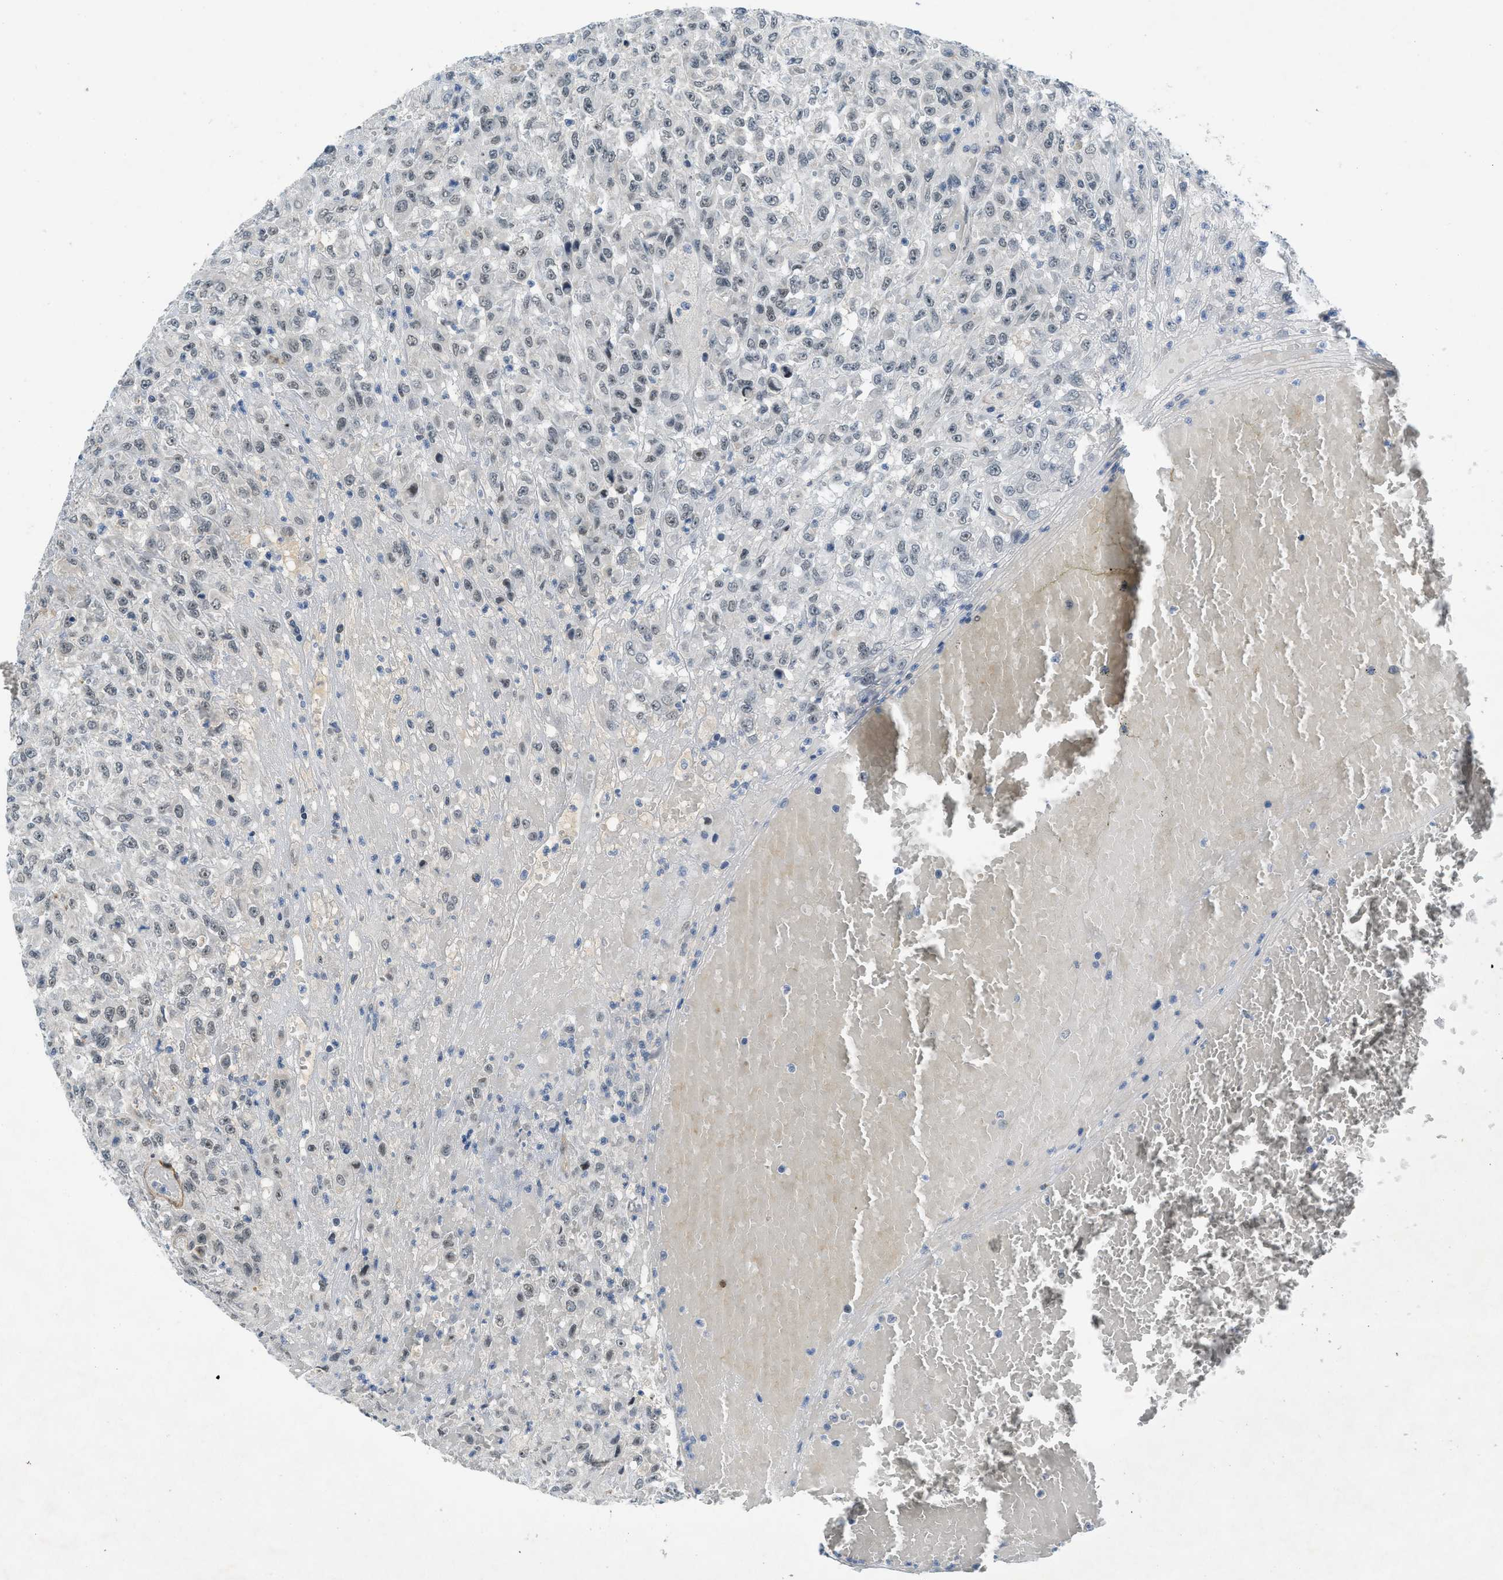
{"staining": {"intensity": "negative", "quantity": "none", "location": "none"}, "tissue": "urothelial cancer", "cell_type": "Tumor cells", "image_type": "cancer", "snomed": [{"axis": "morphology", "description": "Urothelial carcinoma, High grade"}, {"axis": "topography", "description": "Urinary bladder"}], "caption": "IHC histopathology image of urothelial carcinoma (high-grade) stained for a protein (brown), which exhibits no expression in tumor cells.", "gene": "SLCO2A1", "patient": {"sex": "male", "age": 46}}